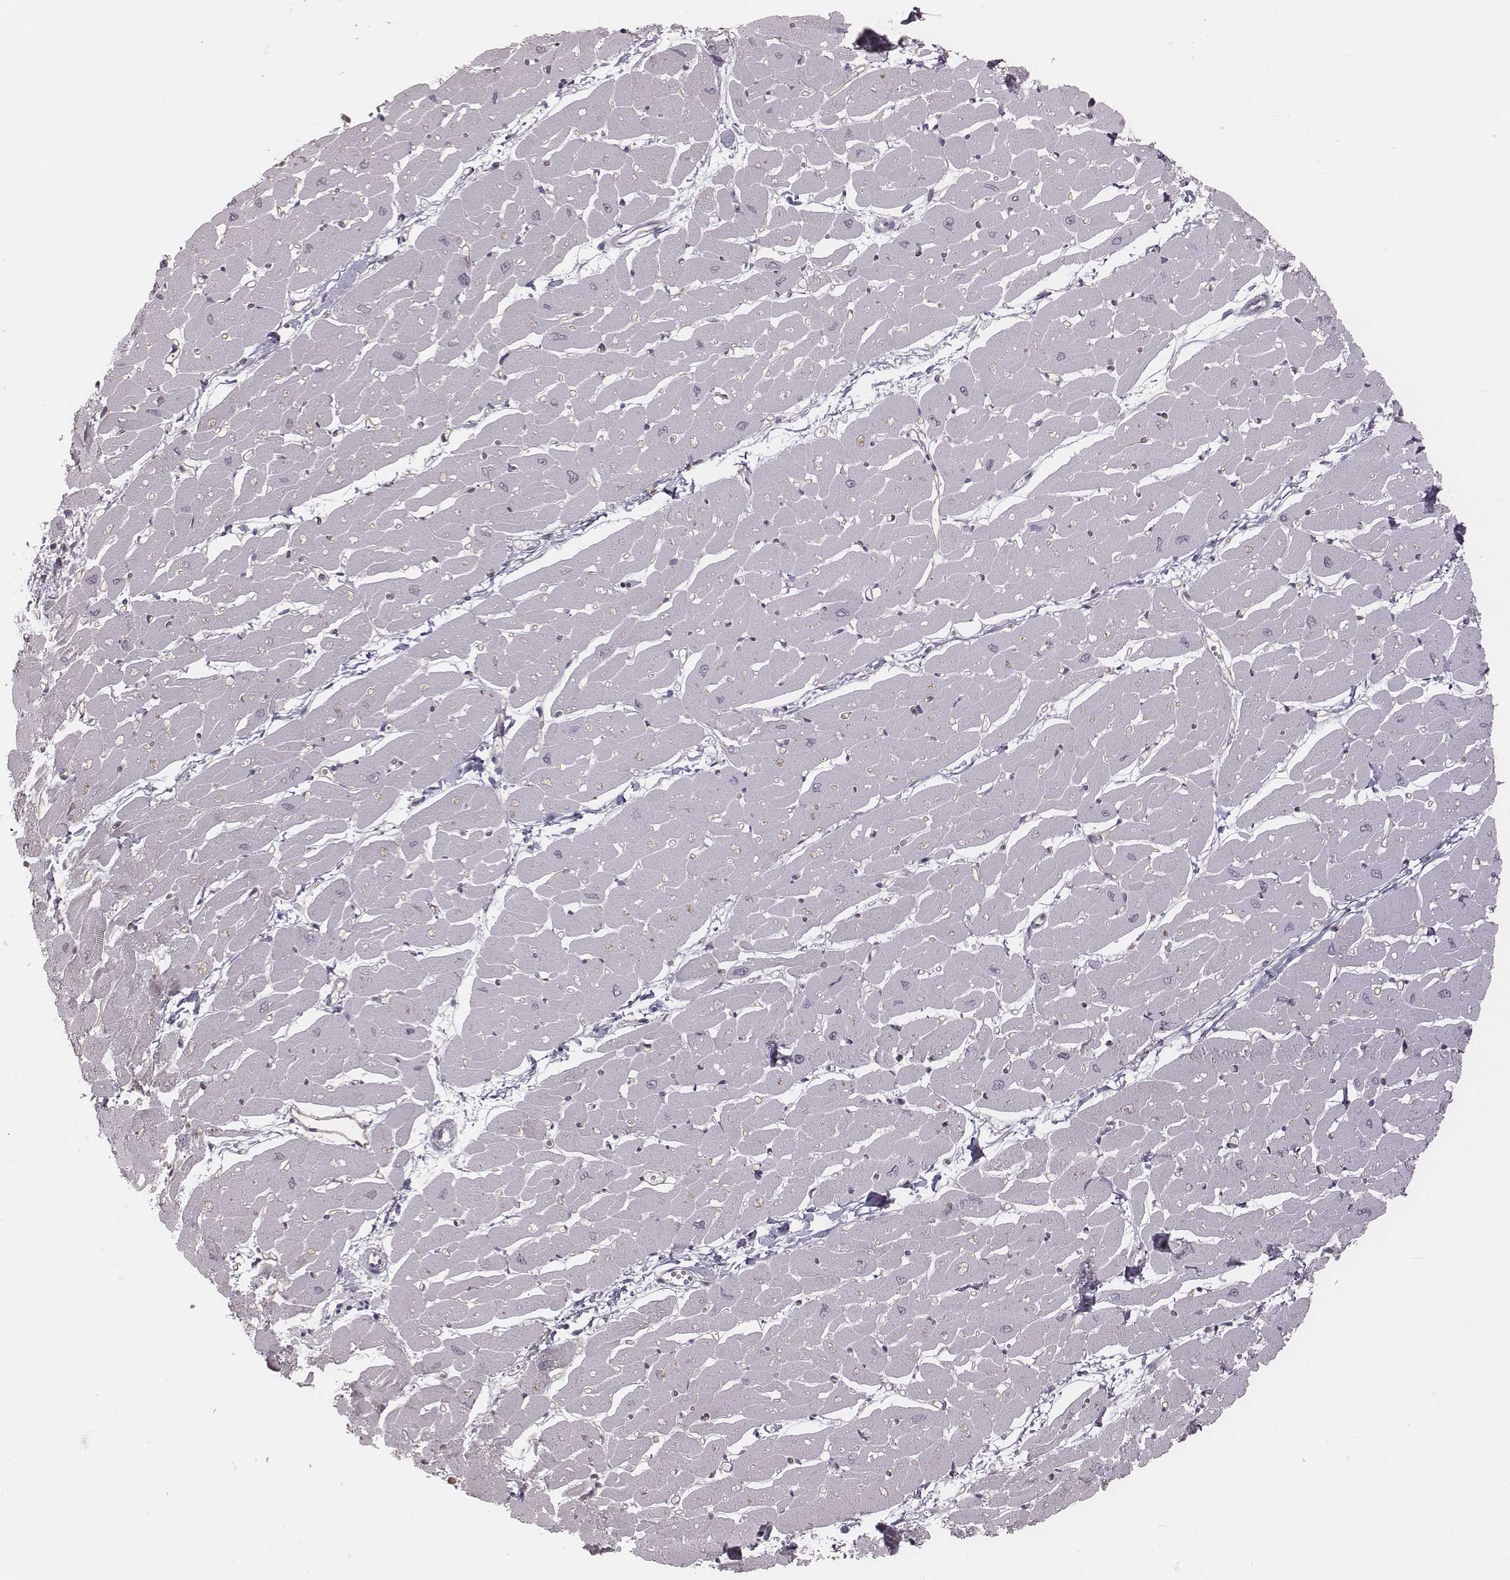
{"staining": {"intensity": "negative", "quantity": "none", "location": "none"}, "tissue": "heart muscle", "cell_type": "Cardiomyocytes", "image_type": "normal", "snomed": [{"axis": "morphology", "description": "Normal tissue, NOS"}, {"axis": "topography", "description": "Heart"}], "caption": "IHC of unremarkable human heart muscle exhibits no expression in cardiomyocytes. (DAB immunohistochemistry (IHC) visualized using brightfield microscopy, high magnification).", "gene": "RPGRIP1", "patient": {"sex": "male", "age": 57}}